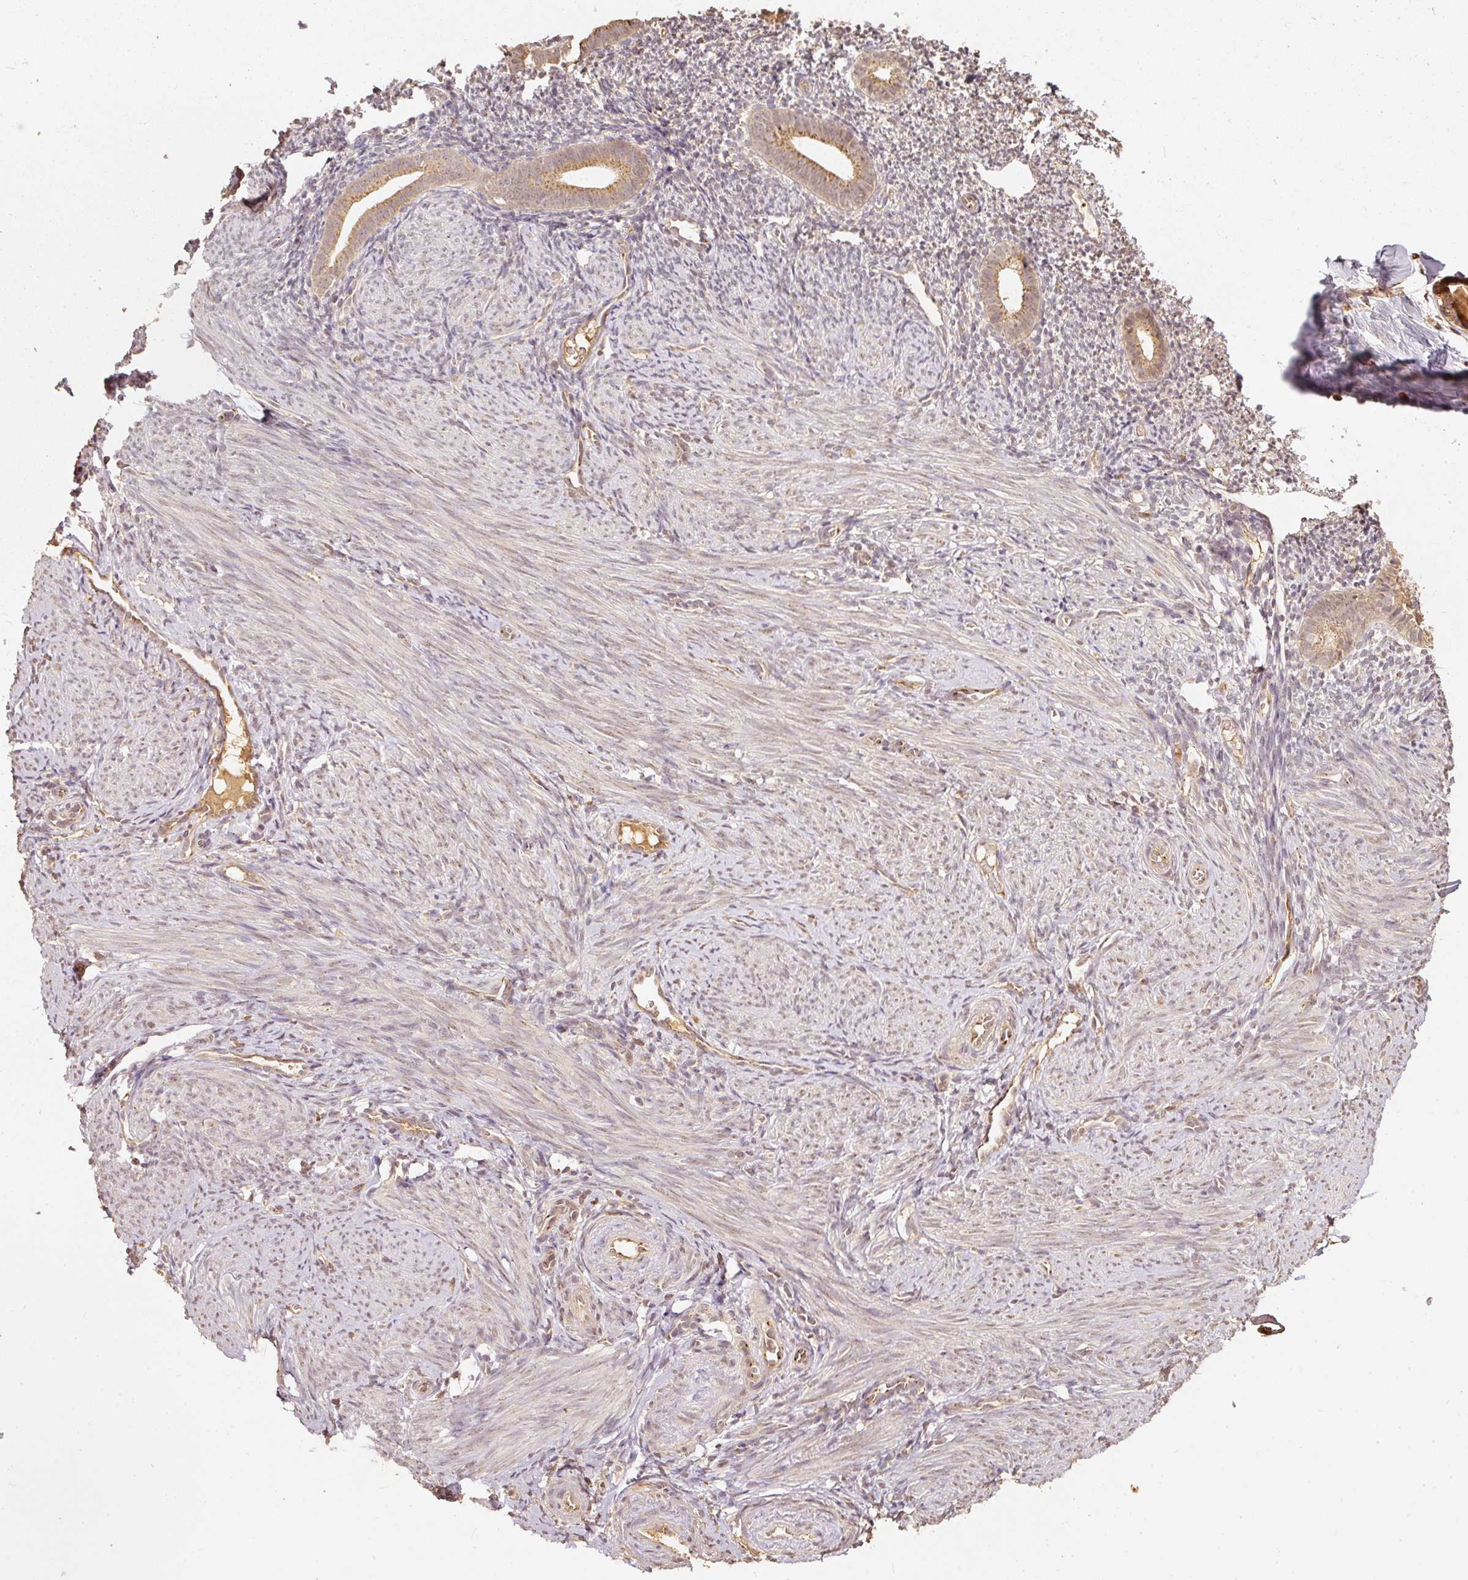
{"staining": {"intensity": "weak", "quantity": ">75%", "location": "cytoplasmic/membranous"}, "tissue": "endometrium", "cell_type": "Cells in endometrial stroma", "image_type": "normal", "snomed": [{"axis": "morphology", "description": "Normal tissue, NOS"}, {"axis": "topography", "description": "Endometrium"}], "caption": "Approximately >75% of cells in endometrial stroma in benign human endometrium demonstrate weak cytoplasmic/membranous protein staining as visualized by brown immunohistochemical staining.", "gene": "FUT8", "patient": {"sex": "female", "age": 39}}